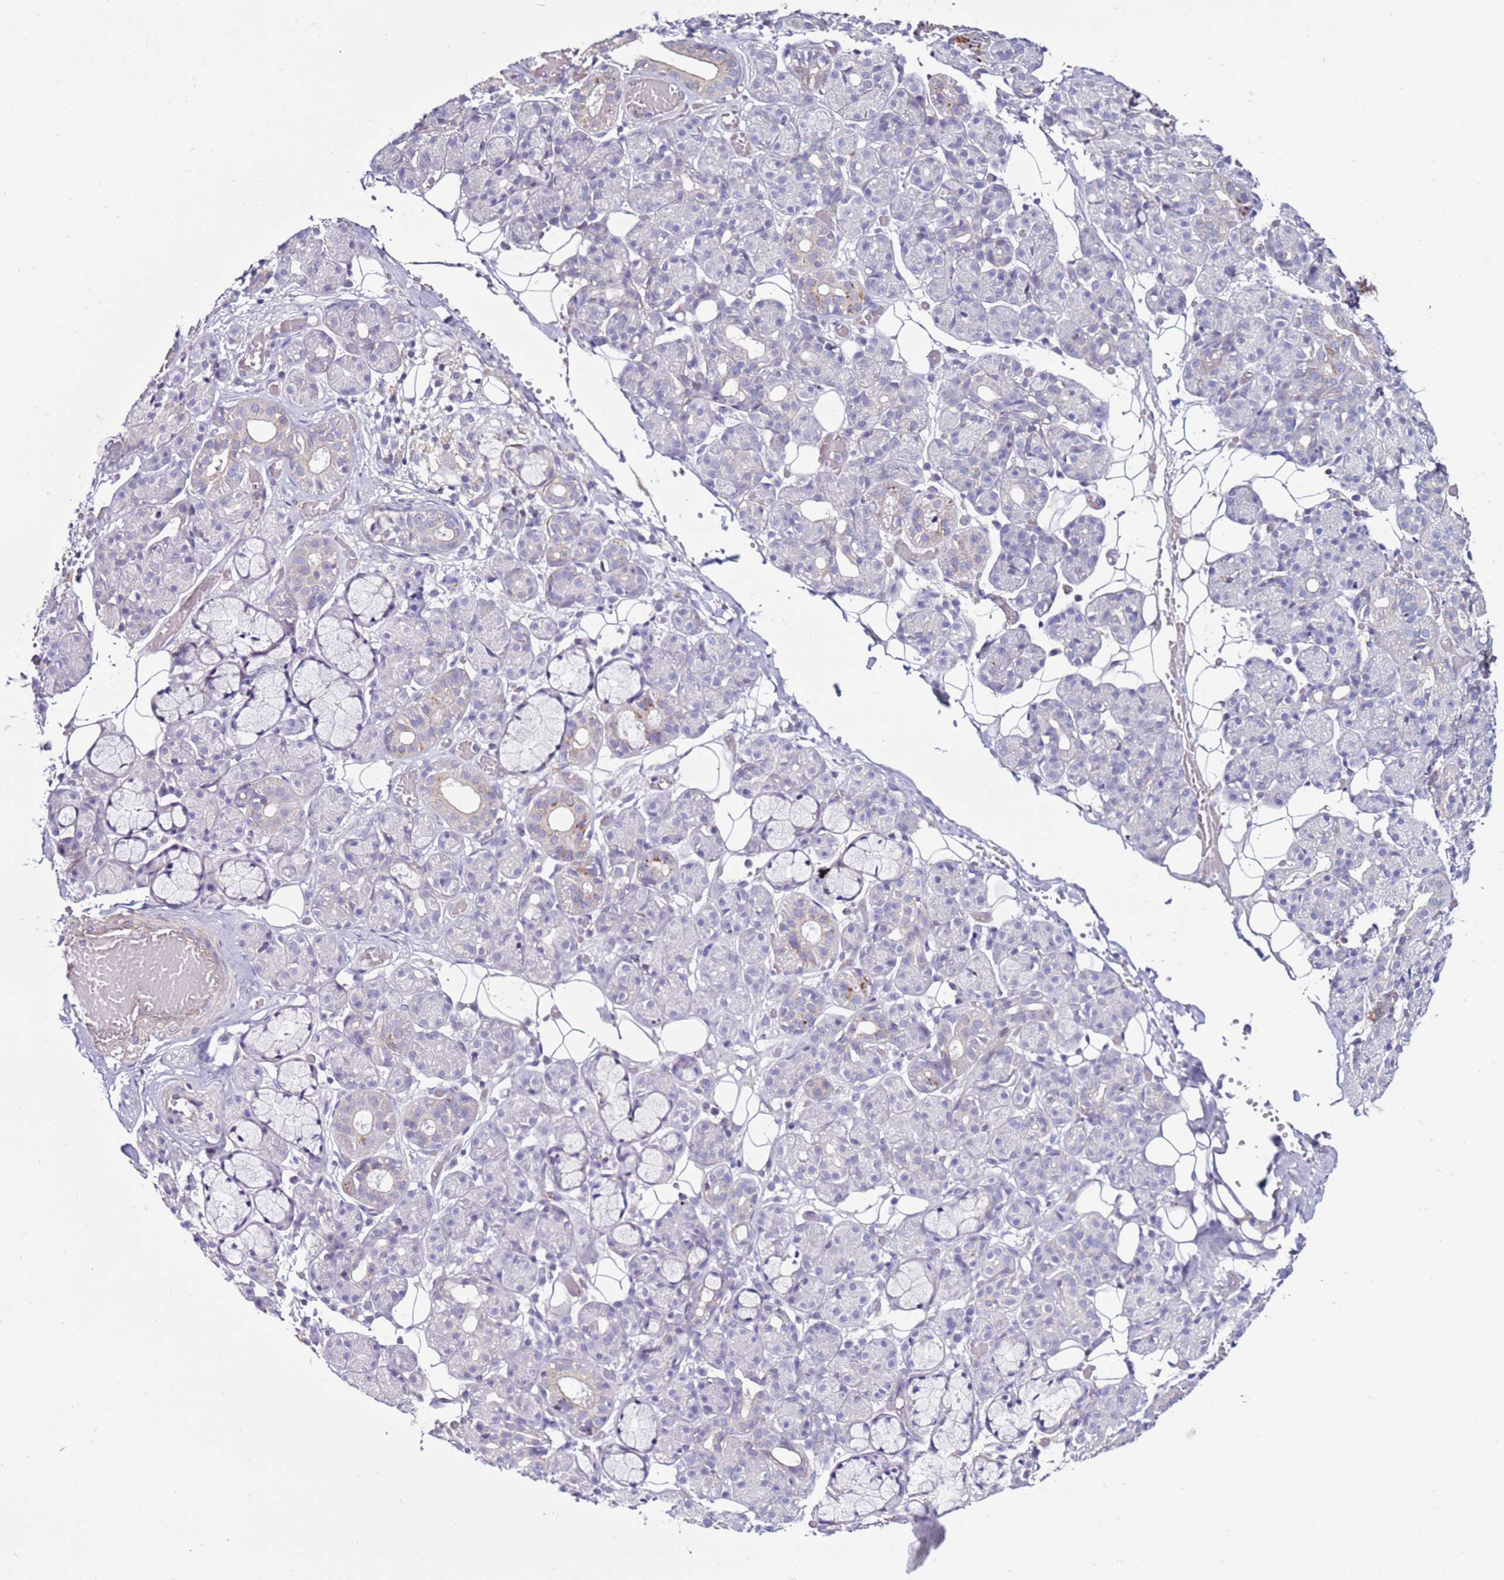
{"staining": {"intensity": "negative", "quantity": "none", "location": "none"}, "tissue": "salivary gland", "cell_type": "Glandular cells", "image_type": "normal", "snomed": [{"axis": "morphology", "description": "Normal tissue, NOS"}, {"axis": "topography", "description": "Salivary gland"}], "caption": "This is a photomicrograph of IHC staining of normal salivary gland, which shows no staining in glandular cells. (DAB IHC with hematoxylin counter stain).", "gene": "CLEC4M", "patient": {"sex": "male", "age": 63}}